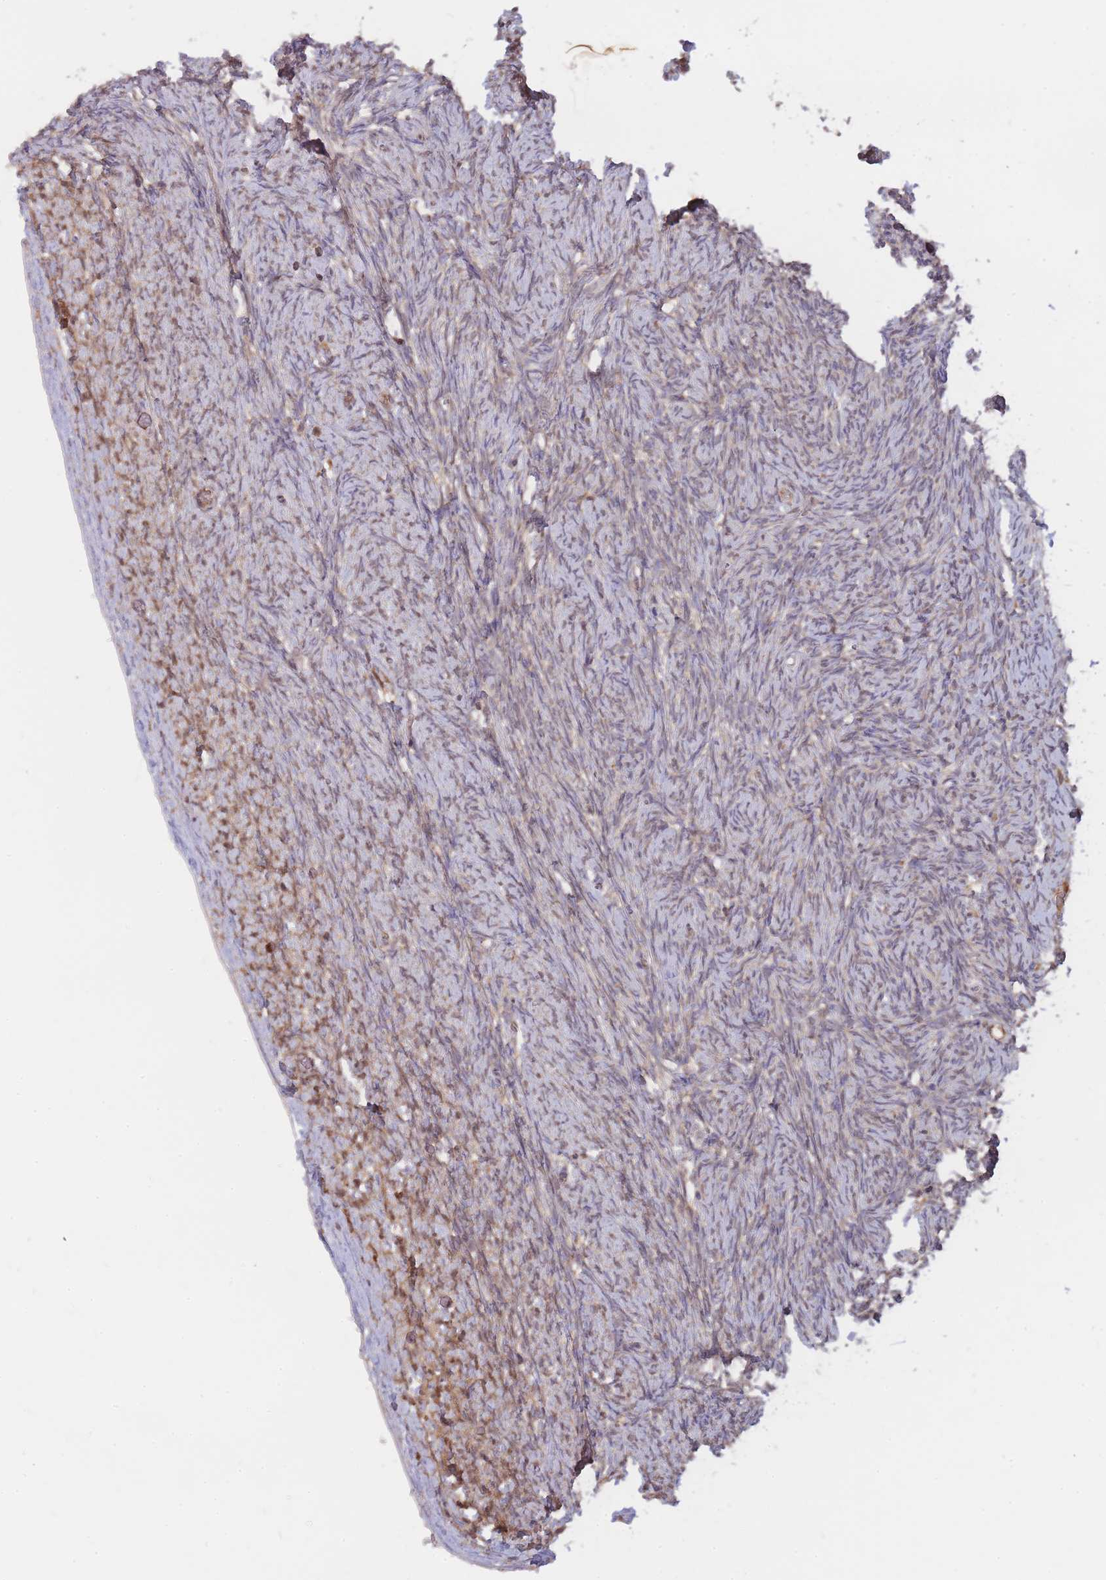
{"staining": {"intensity": "moderate", "quantity": "<25%", "location": "cytoplasmic/membranous"}, "tissue": "ovary", "cell_type": "Ovarian stroma cells", "image_type": "normal", "snomed": [{"axis": "morphology", "description": "Normal tissue, NOS"}, {"axis": "topography", "description": "Ovary"}], "caption": "Immunohistochemistry (DAB) staining of unremarkable ovary reveals moderate cytoplasmic/membranous protein positivity in approximately <25% of ovarian stroma cells.", "gene": "PIP4P1", "patient": {"sex": "female", "age": 44}}